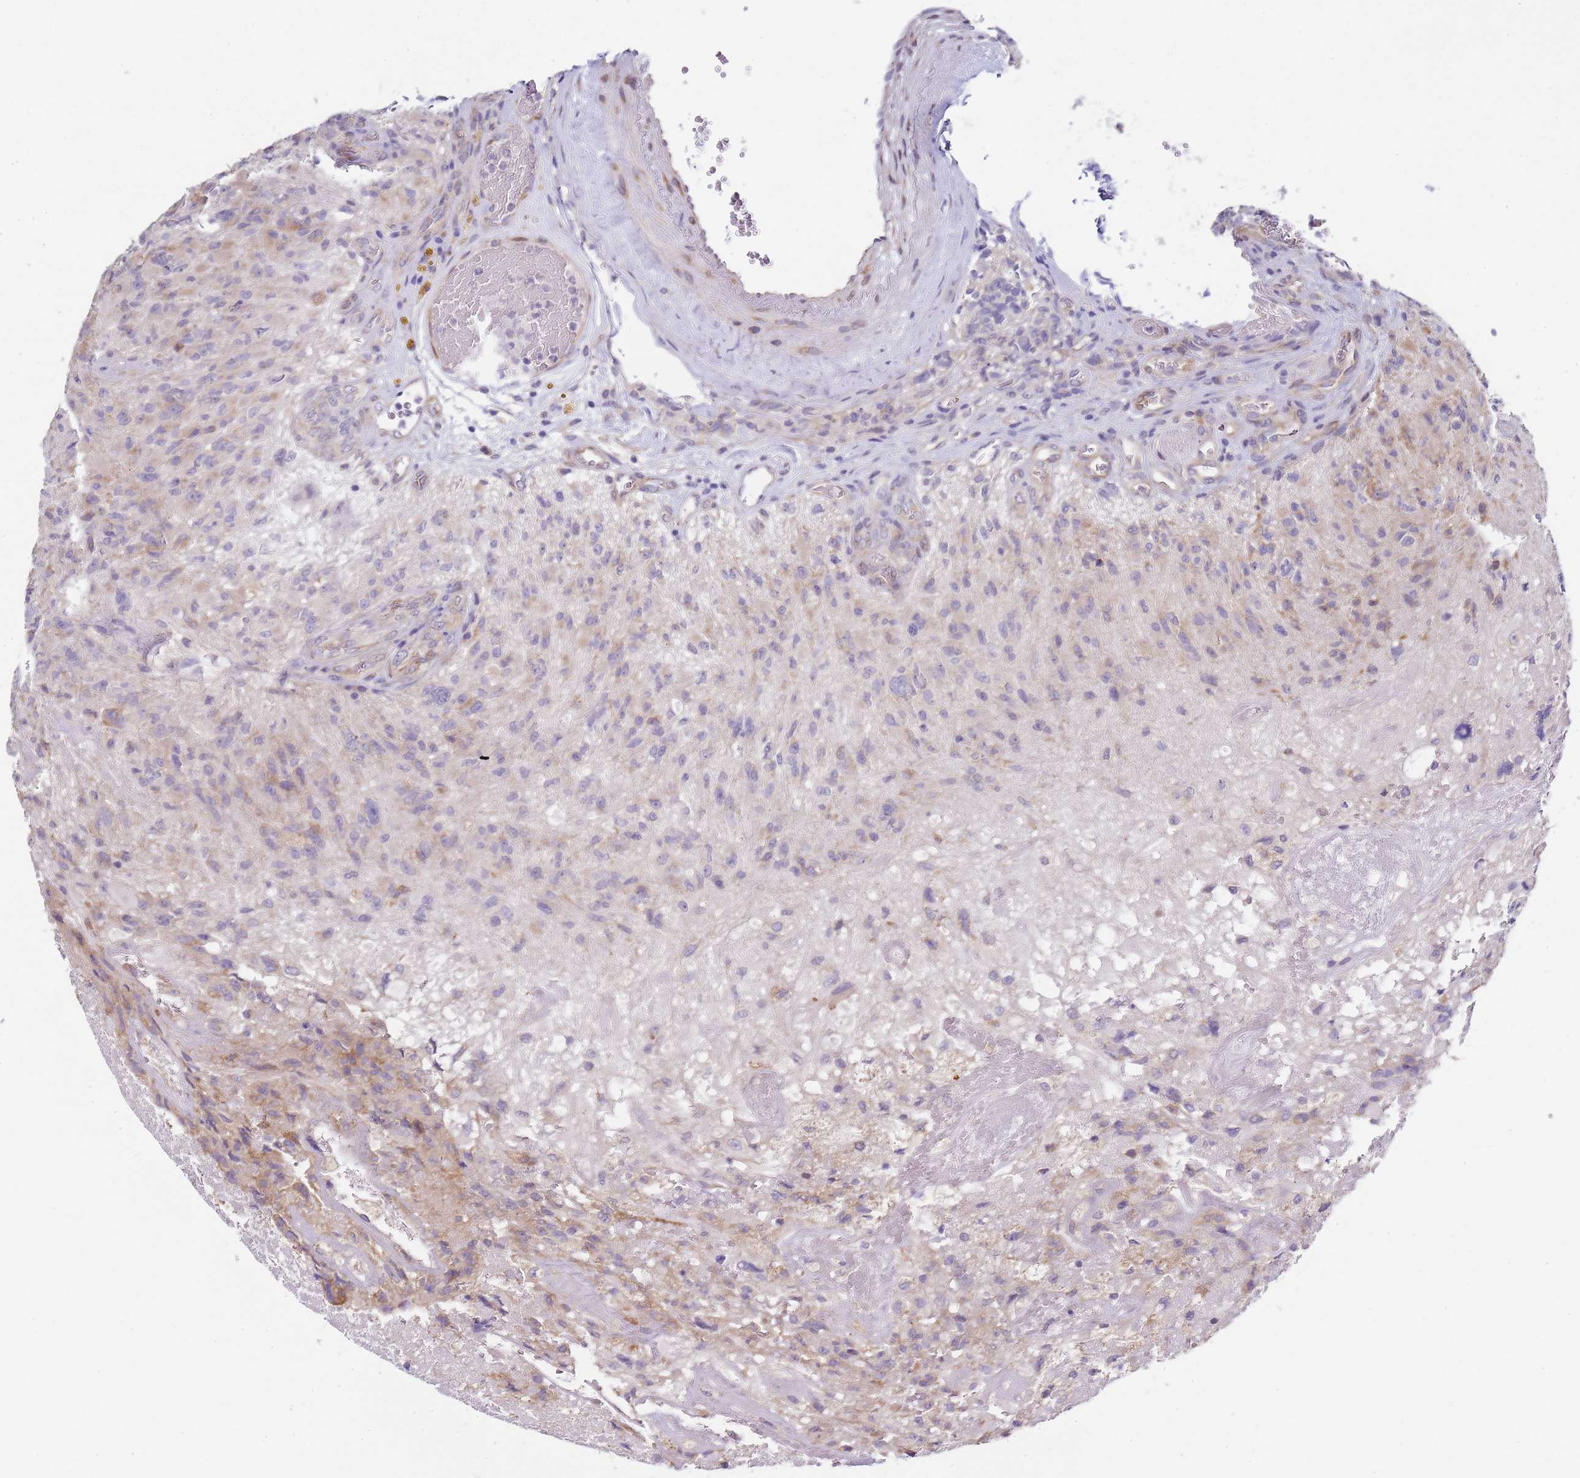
{"staining": {"intensity": "weak", "quantity": "<25%", "location": "cytoplasmic/membranous"}, "tissue": "glioma", "cell_type": "Tumor cells", "image_type": "cancer", "snomed": [{"axis": "morphology", "description": "Glioma, malignant, High grade"}, {"axis": "topography", "description": "Brain"}], "caption": "Immunohistochemistry micrograph of neoplastic tissue: human glioma stained with DAB reveals no significant protein positivity in tumor cells.", "gene": "TBC1D9", "patient": {"sex": "male", "age": 76}}